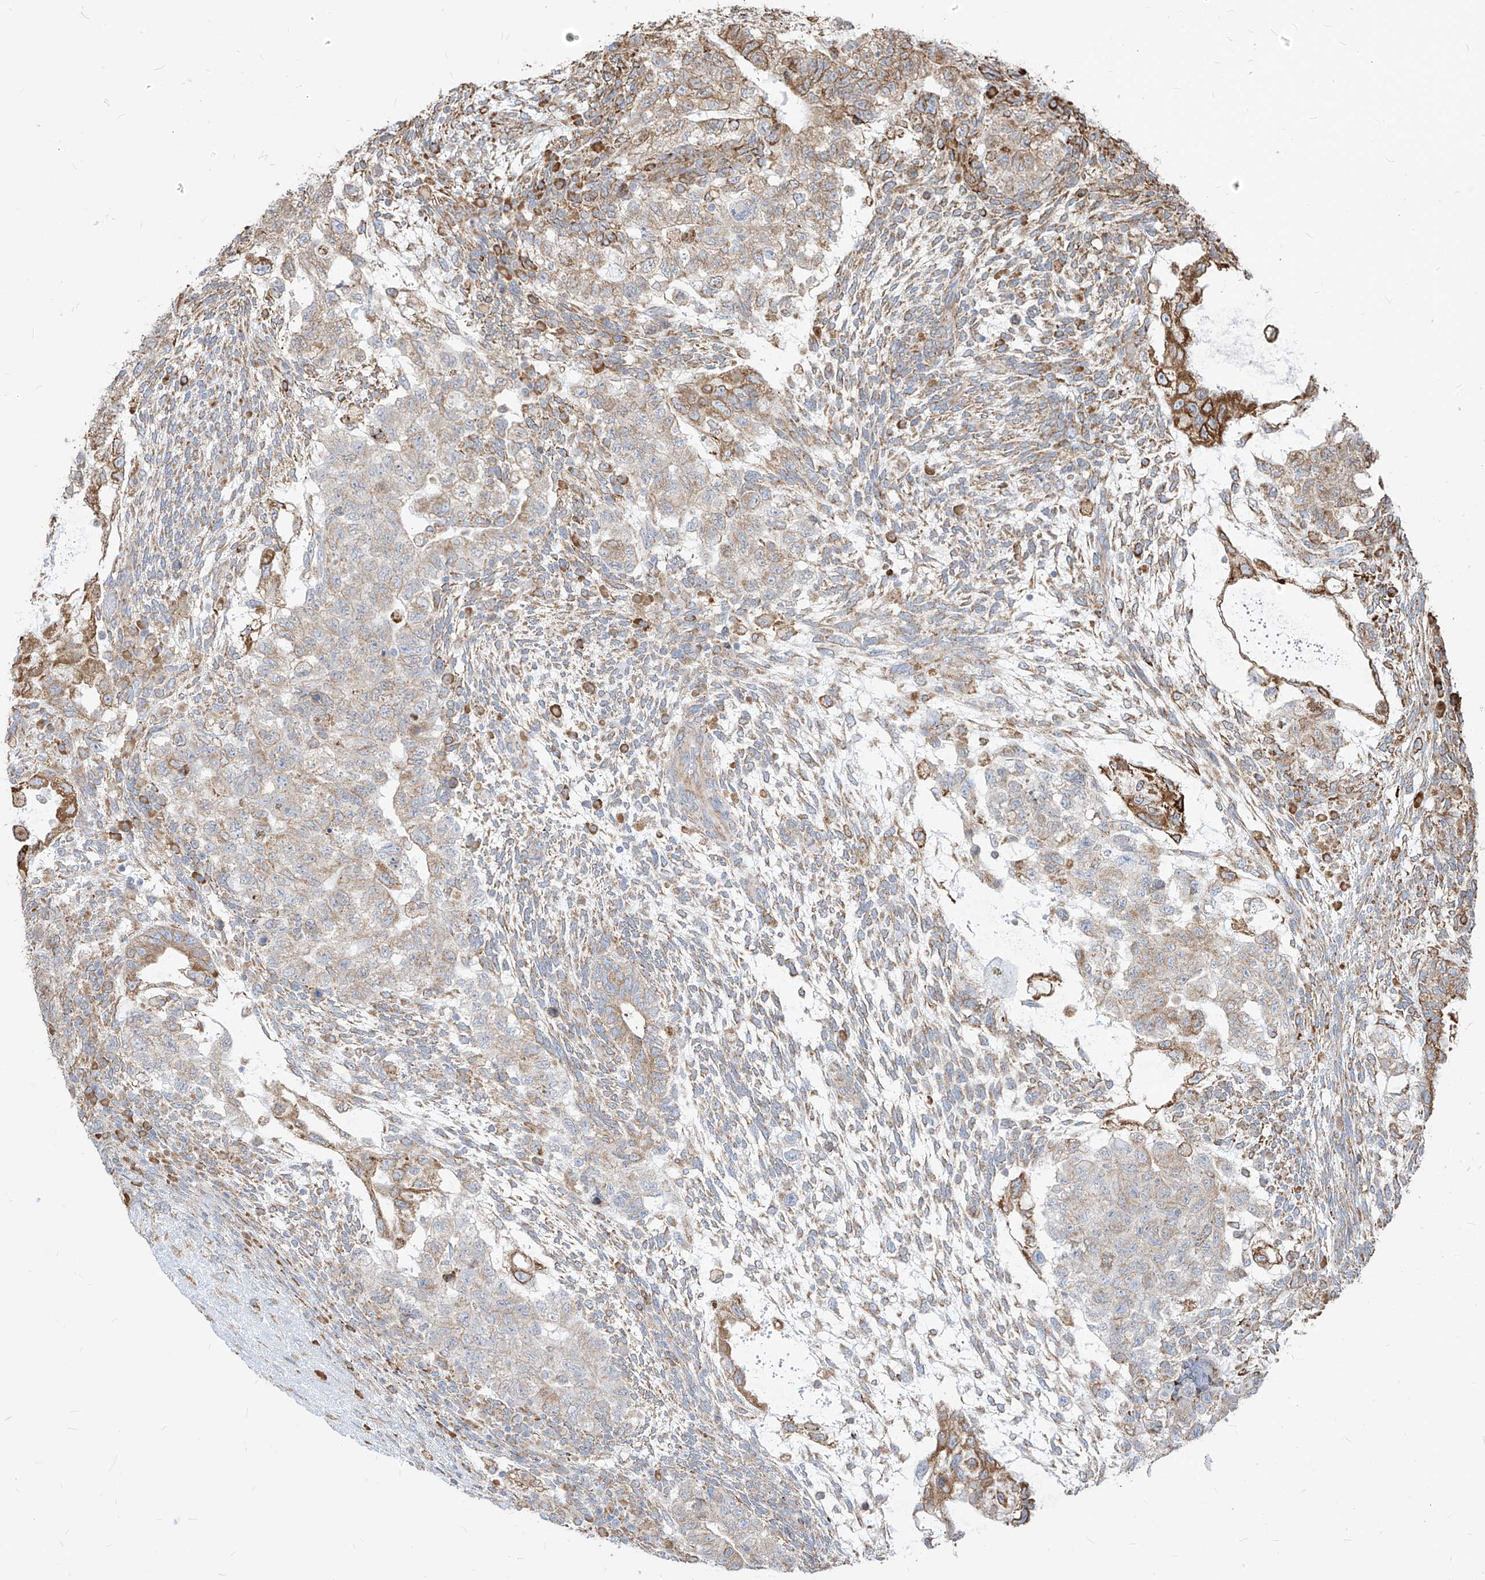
{"staining": {"intensity": "weak", "quantity": ">75%", "location": "cytoplasmic/membranous"}, "tissue": "testis cancer", "cell_type": "Tumor cells", "image_type": "cancer", "snomed": [{"axis": "morphology", "description": "Normal tissue, NOS"}, {"axis": "morphology", "description": "Carcinoma, Embryonal, NOS"}, {"axis": "topography", "description": "Testis"}], "caption": "There is low levels of weak cytoplasmic/membranous expression in tumor cells of testis cancer (embryonal carcinoma), as demonstrated by immunohistochemical staining (brown color).", "gene": "PDIA6", "patient": {"sex": "male", "age": 36}}